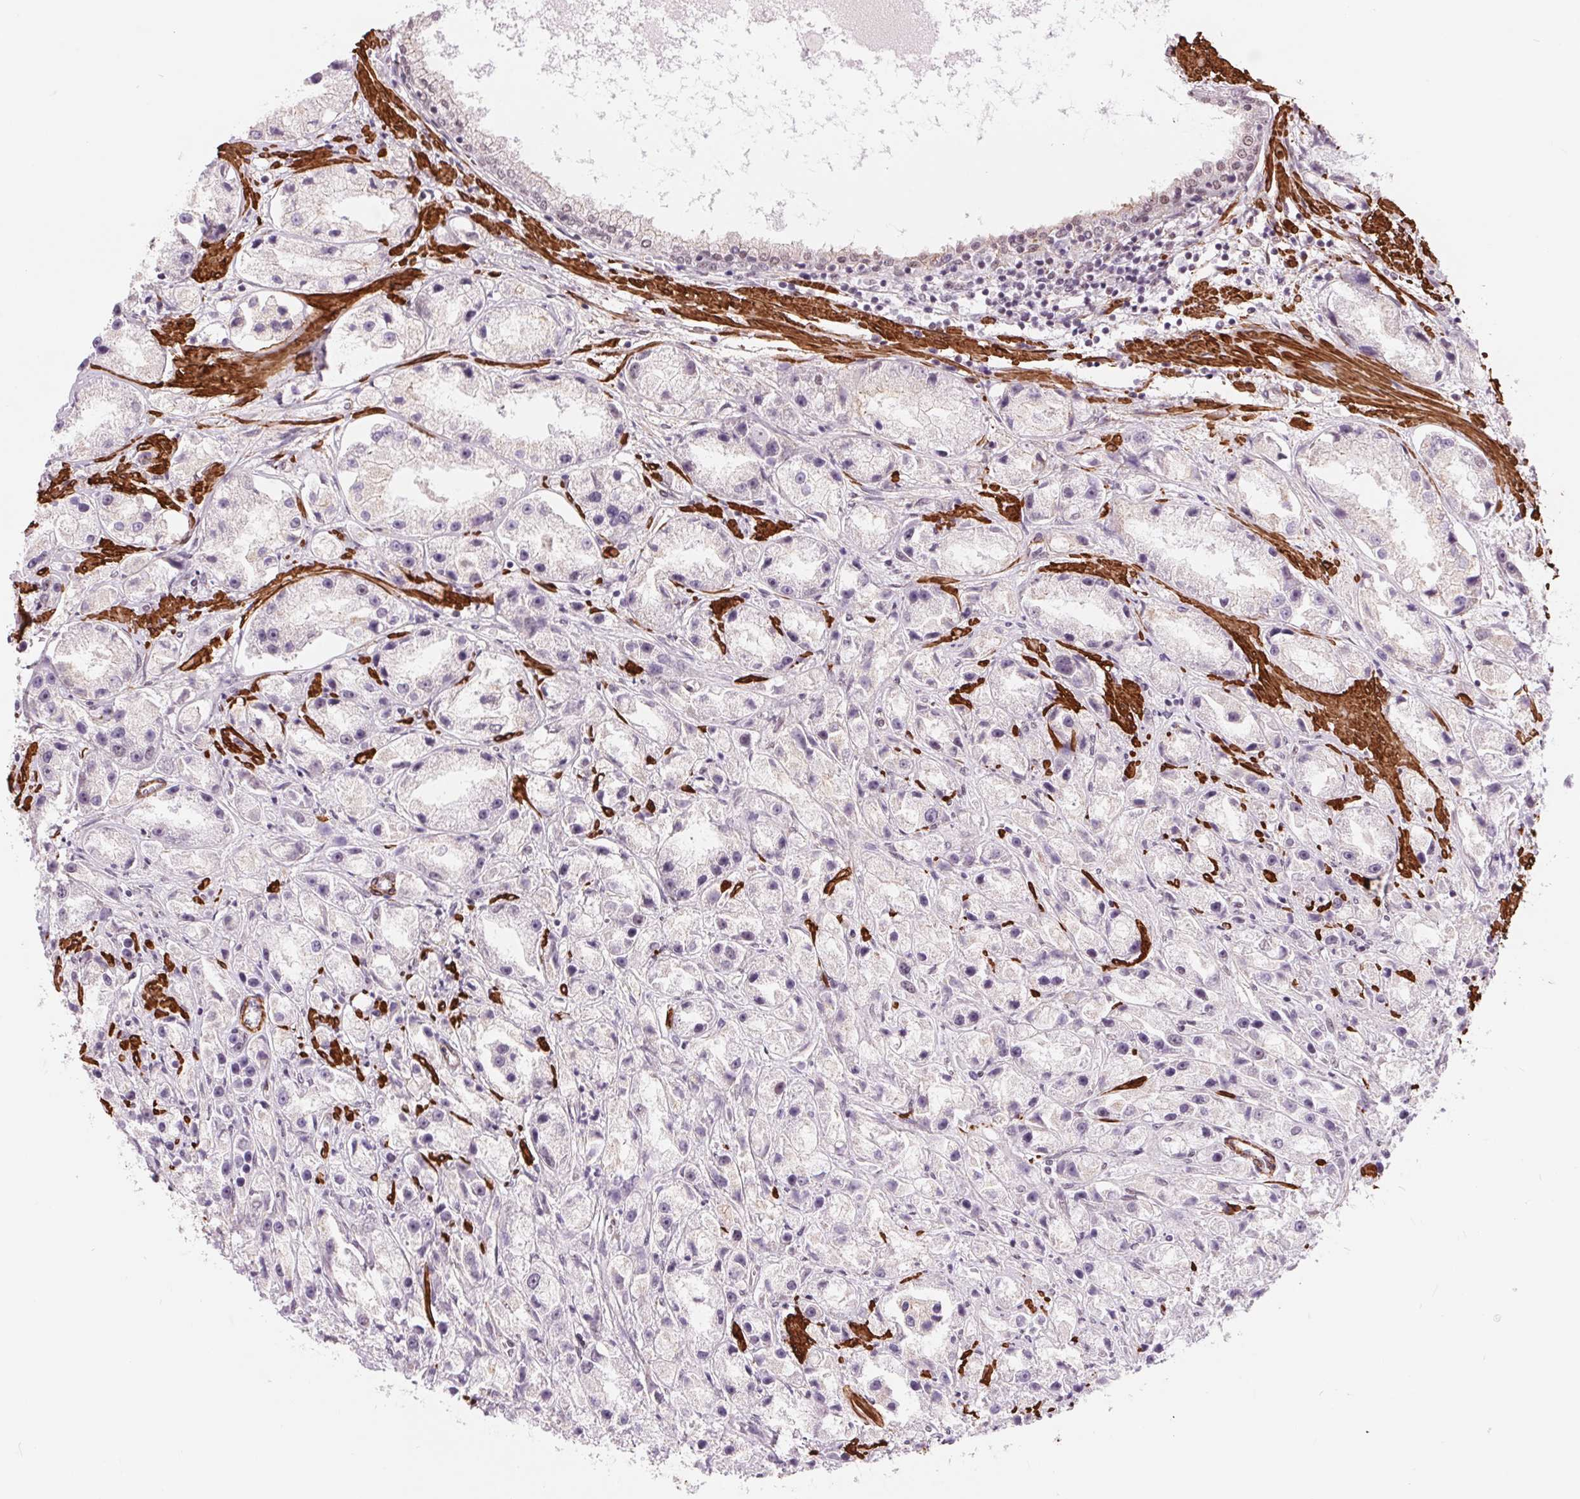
{"staining": {"intensity": "negative", "quantity": "none", "location": "none"}, "tissue": "prostate cancer", "cell_type": "Tumor cells", "image_type": "cancer", "snomed": [{"axis": "morphology", "description": "Adenocarcinoma, High grade"}, {"axis": "topography", "description": "Prostate"}], "caption": "This micrograph is of adenocarcinoma (high-grade) (prostate) stained with immunohistochemistry to label a protein in brown with the nuclei are counter-stained blue. There is no positivity in tumor cells.", "gene": "BCAT1", "patient": {"sex": "male", "age": 67}}